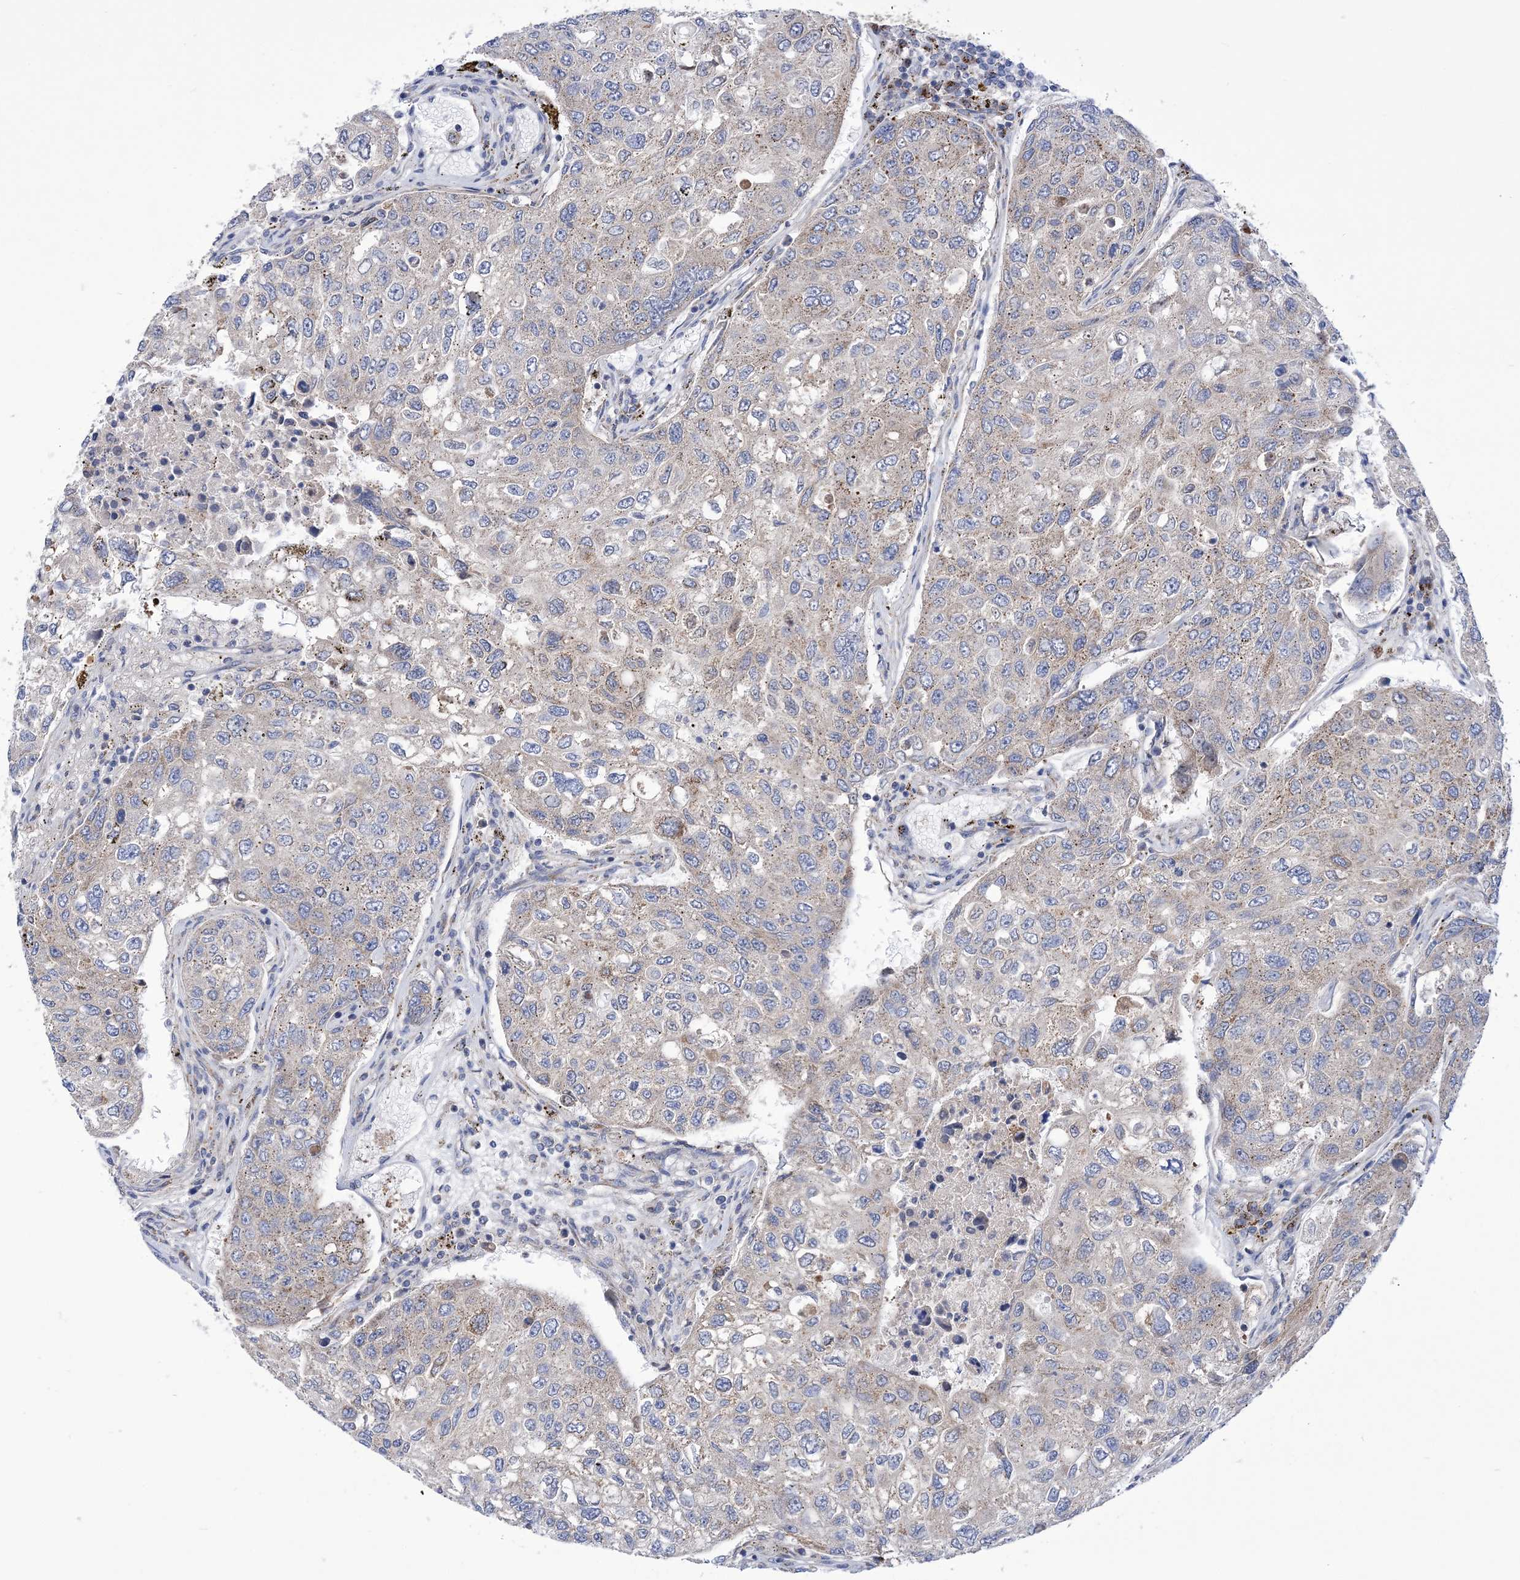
{"staining": {"intensity": "negative", "quantity": "none", "location": "none"}, "tissue": "urothelial cancer", "cell_type": "Tumor cells", "image_type": "cancer", "snomed": [{"axis": "morphology", "description": "Urothelial carcinoma, High grade"}, {"axis": "topography", "description": "Lymph node"}, {"axis": "topography", "description": "Urinary bladder"}], "caption": "The micrograph reveals no staining of tumor cells in urothelial cancer.", "gene": "COPB2", "patient": {"sex": "male", "age": 51}}